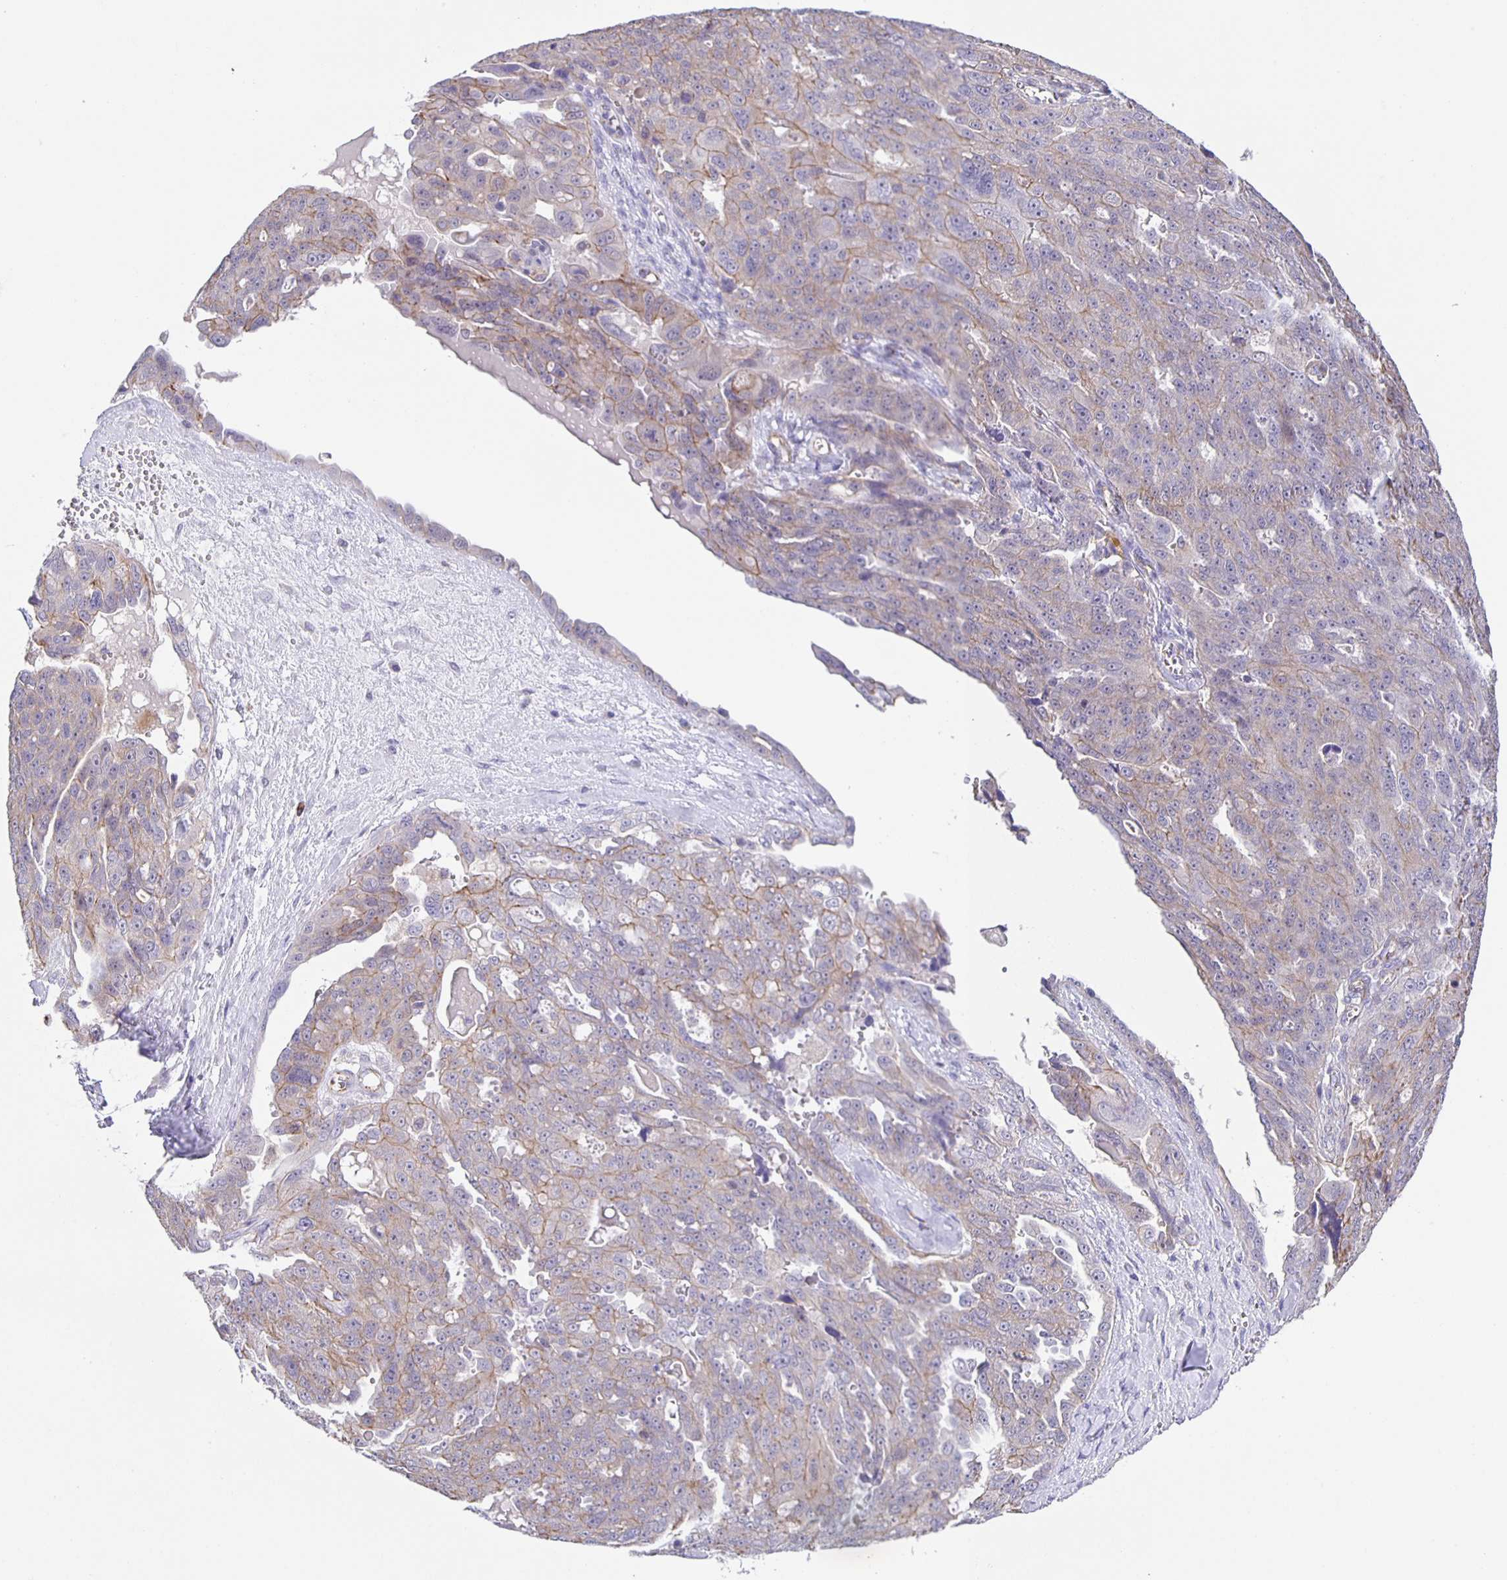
{"staining": {"intensity": "weak", "quantity": "25%-75%", "location": "cytoplasmic/membranous"}, "tissue": "ovarian cancer", "cell_type": "Tumor cells", "image_type": "cancer", "snomed": [{"axis": "morphology", "description": "Carcinoma, endometroid"}, {"axis": "topography", "description": "Ovary"}], "caption": "Immunohistochemical staining of human ovarian cancer (endometroid carcinoma) exhibits weak cytoplasmic/membranous protein expression in approximately 25%-75% of tumor cells.", "gene": "JMJD4", "patient": {"sex": "female", "age": 70}}